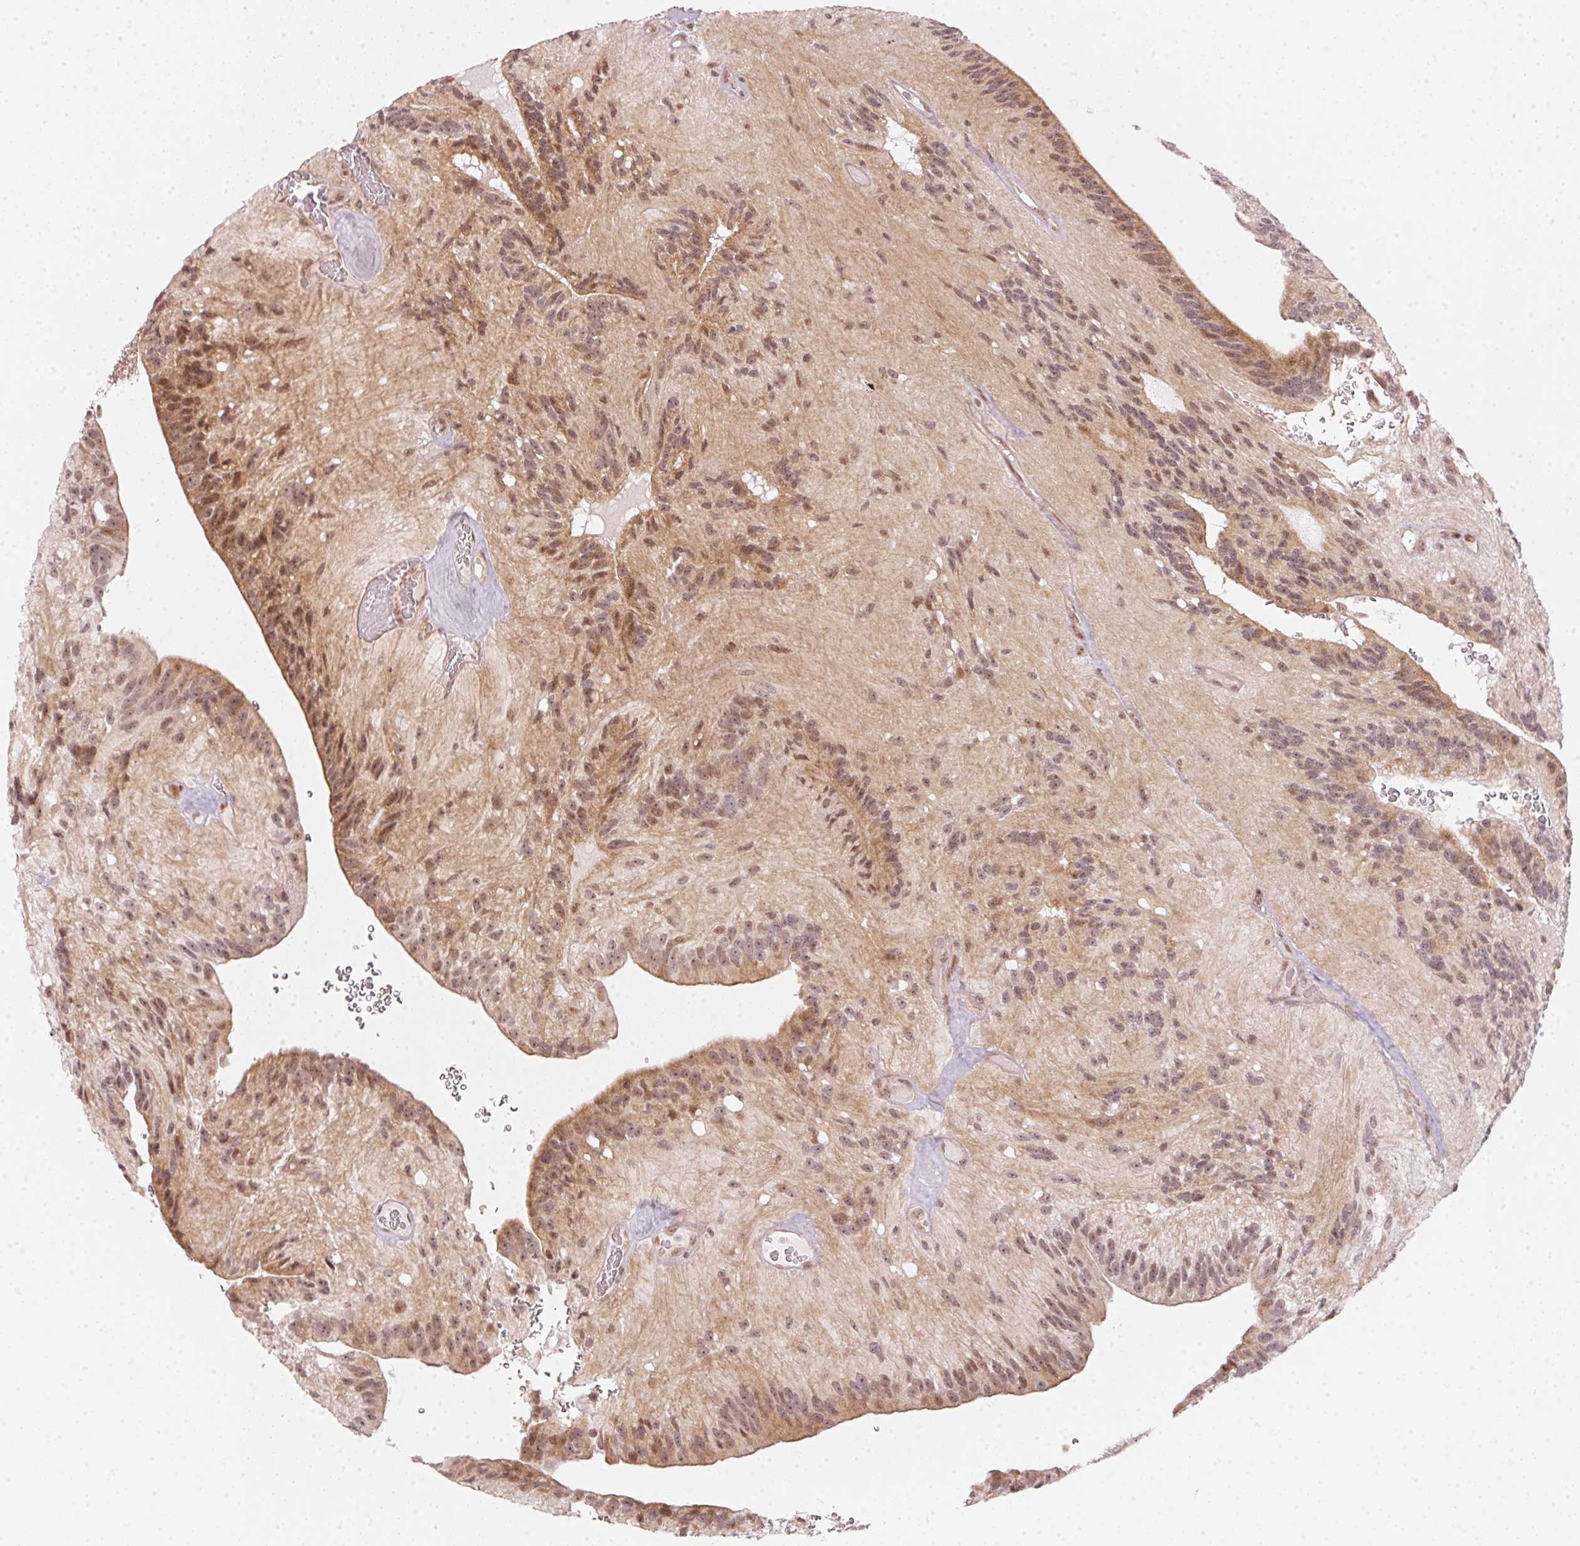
{"staining": {"intensity": "moderate", "quantity": "25%-75%", "location": "cytoplasmic/membranous,nuclear"}, "tissue": "glioma", "cell_type": "Tumor cells", "image_type": "cancer", "snomed": [{"axis": "morphology", "description": "Glioma, malignant, Low grade"}, {"axis": "topography", "description": "Brain"}], "caption": "Moderate cytoplasmic/membranous and nuclear positivity for a protein is identified in approximately 25%-75% of tumor cells of glioma using IHC.", "gene": "KAT6A", "patient": {"sex": "male", "age": 31}}